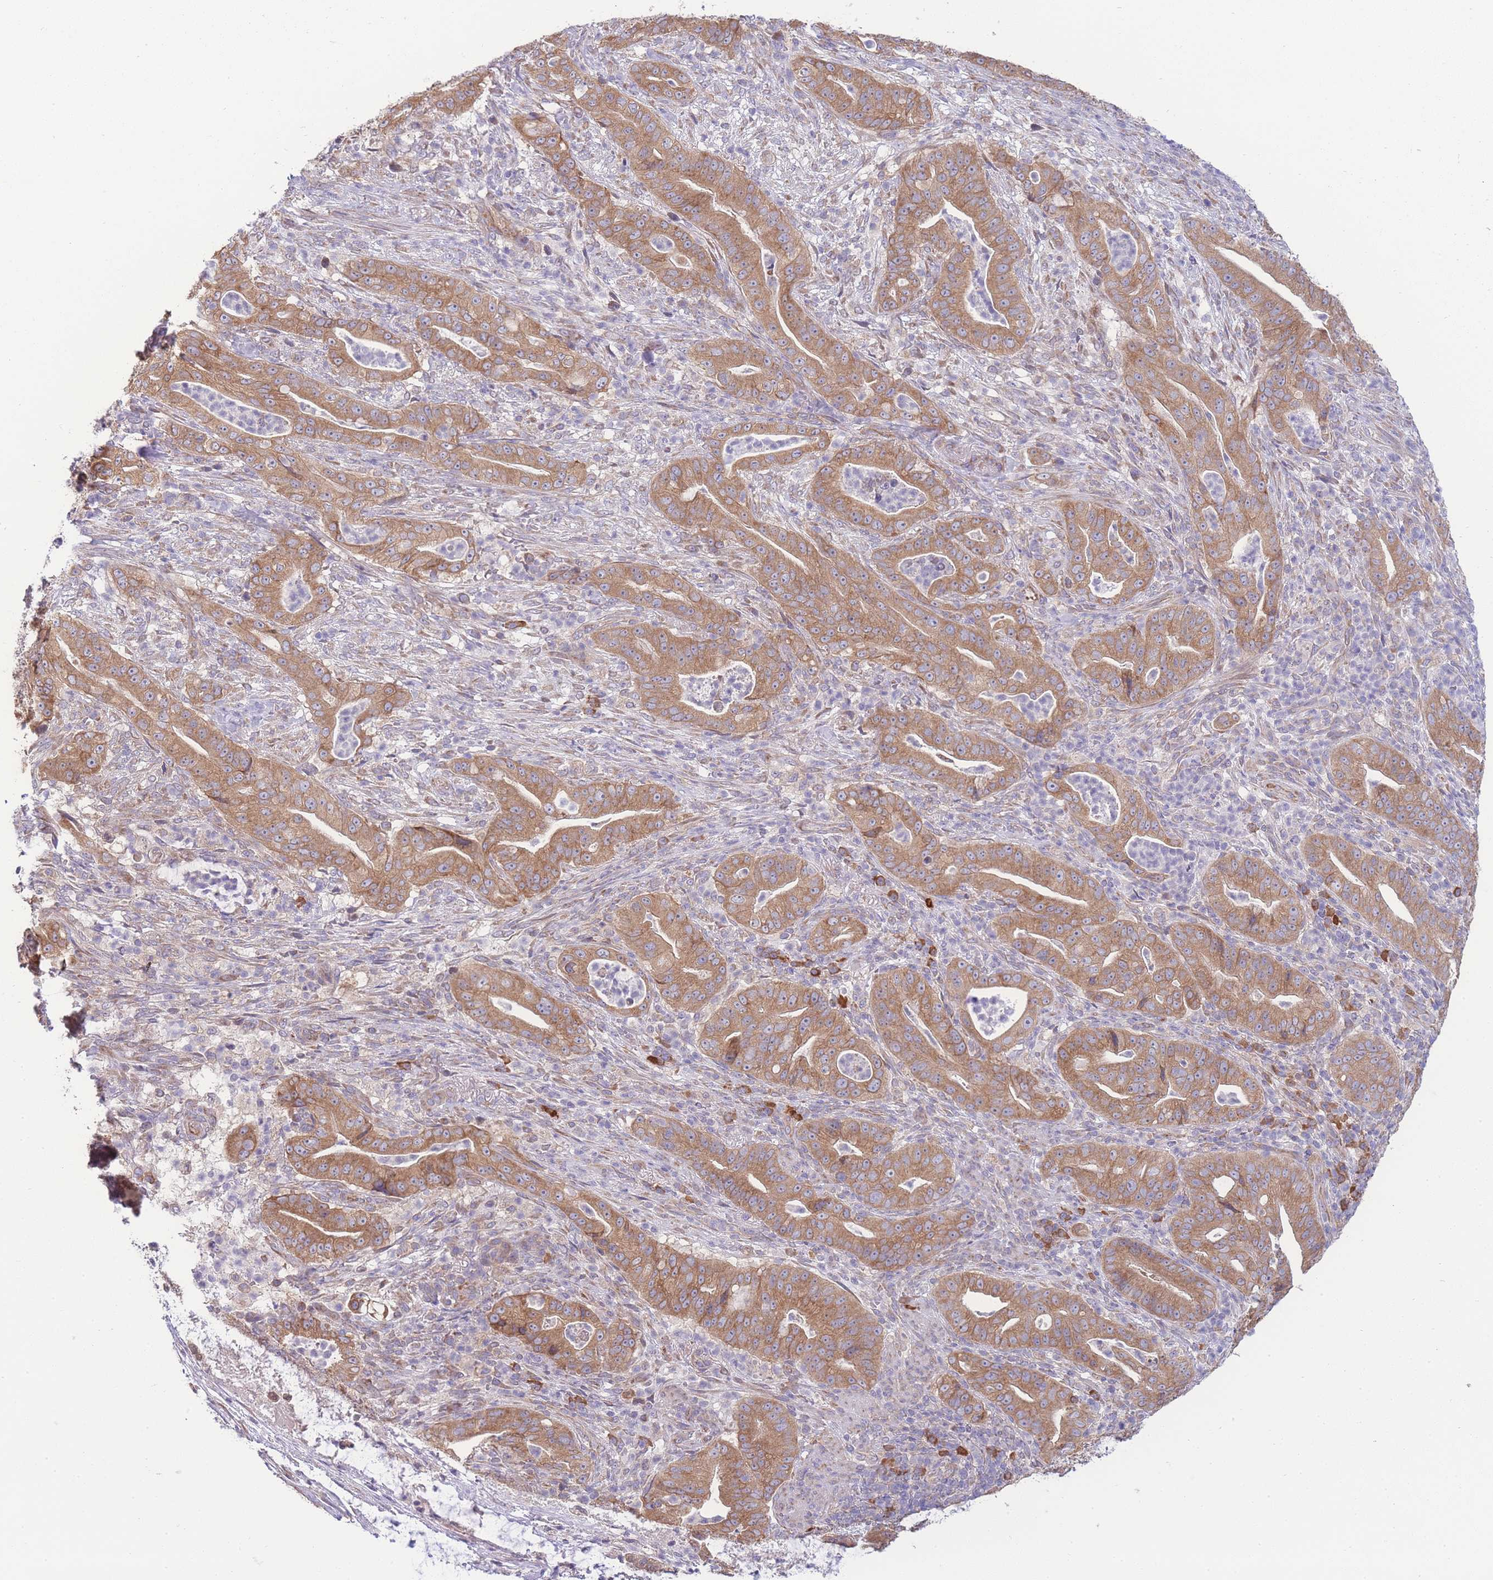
{"staining": {"intensity": "moderate", "quantity": ">75%", "location": "cytoplasmic/membranous"}, "tissue": "pancreatic cancer", "cell_type": "Tumor cells", "image_type": "cancer", "snomed": [{"axis": "morphology", "description": "Adenocarcinoma, NOS"}, {"axis": "topography", "description": "Pancreas"}], "caption": "IHC image of neoplastic tissue: pancreatic cancer stained using immunohistochemistry reveals medium levels of moderate protein expression localized specifically in the cytoplasmic/membranous of tumor cells, appearing as a cytoplasmic/membranous brown color.", "gene": "BEX1", "patient": {"sex": "male", "age": 71}}